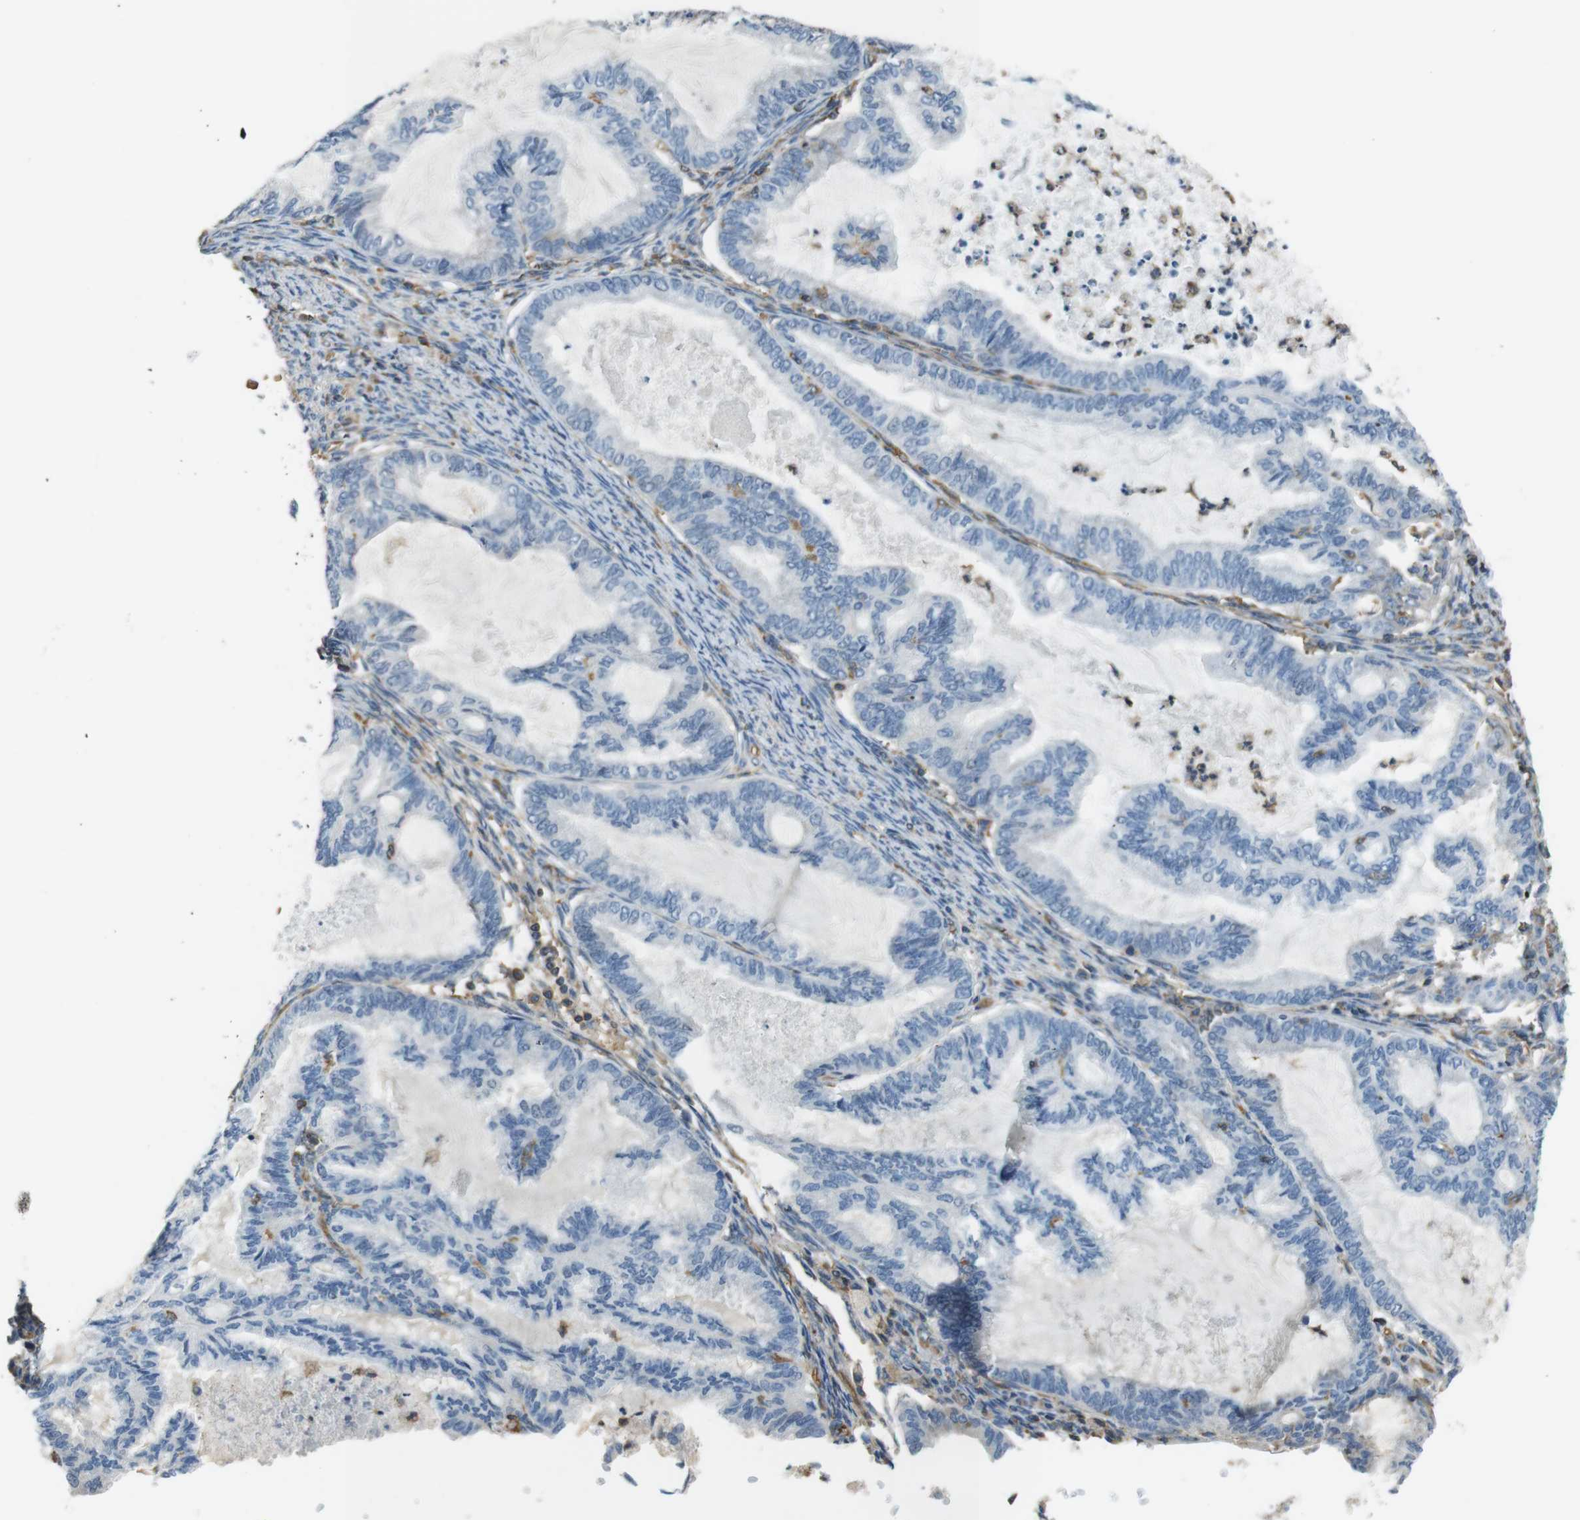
{"staining": {"intensity": "negative", "quantity": "none", "location": "none"}, "tissue": "cervical cancer", "cell_type": "Tumor cells", "image_type": "cancer", "snomed": [{"axis": "morphology", "description": "Normal tissue, NOS"}, {"axis": "morphology", "description": "Adenocarcinoma, NOS"}, {"axis": "topography", "description": "Cervix"}, {"axis": "topography", "description": "Endometrium"}], "caption": "Immunohistochemistry of human cervical cancer (adenocarcinoma) demonstrates no expression in tumor cells.", "gene": "FCAR", "patient": {"sex": "female", "age": 86}}